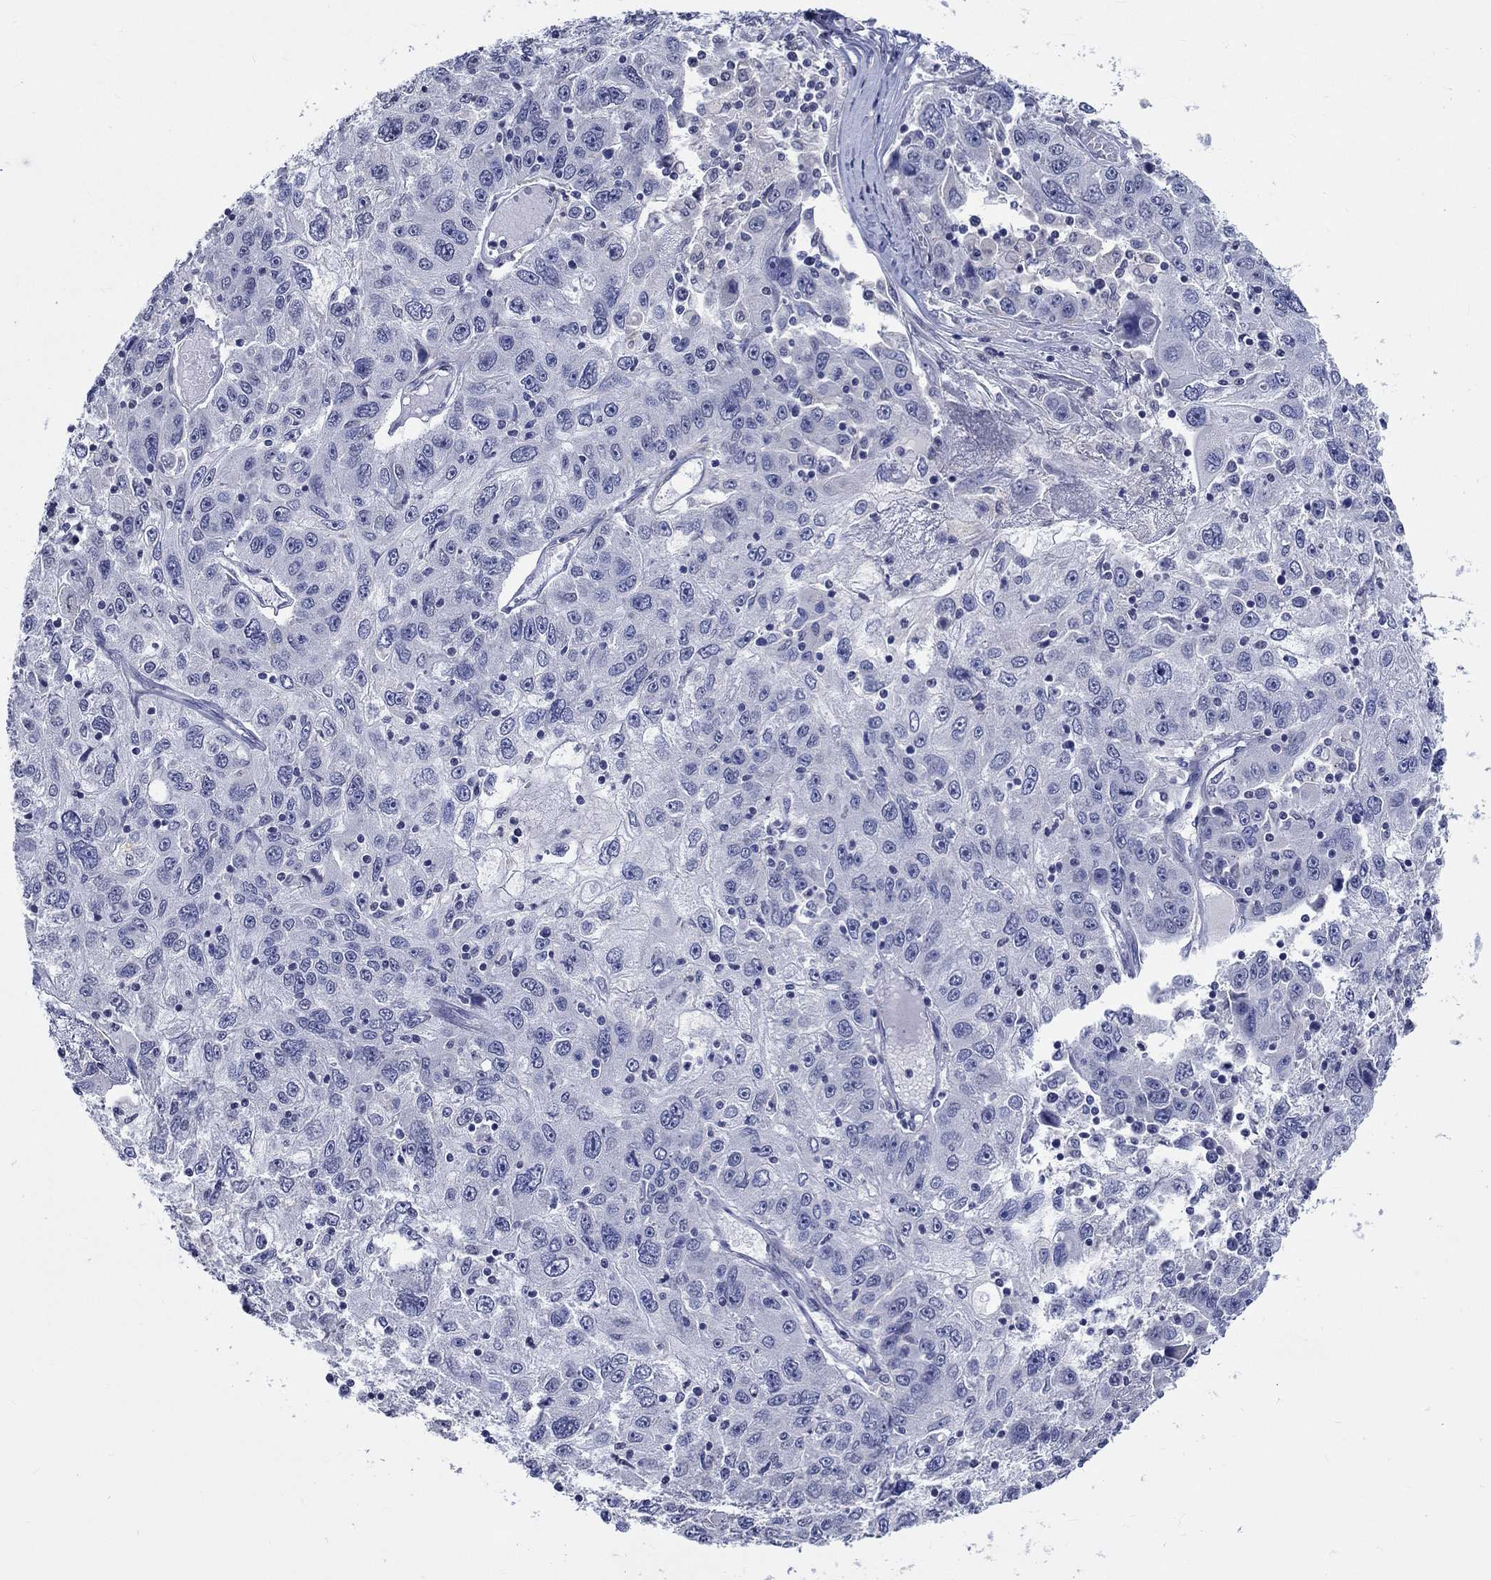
{"staining": {"intensity": "negative", "quantity": "none", "location": "none"}, "tissue": "stomach cancer", "cell_type": "Tumor cells", "image_type": "cancer", "snomed": [{"axis": "morphology", "description": "Adenocarcinoma, NOS"}, {"axis": "topography", "description": "Stomach"}], "caption": "The immunohistochemistry image has no significant staining in tumor cells of adenocarcinoma (stomach) tissue. The staining was performed using DAB (3,3'-diaminobenzidine) to visualize the protein expression in brown, while the nuclei were stained in blue with hematoxylin (Magnification: 20x).", "gene": "PDE1B", "patient": {"sex": "male", "age": 56}}